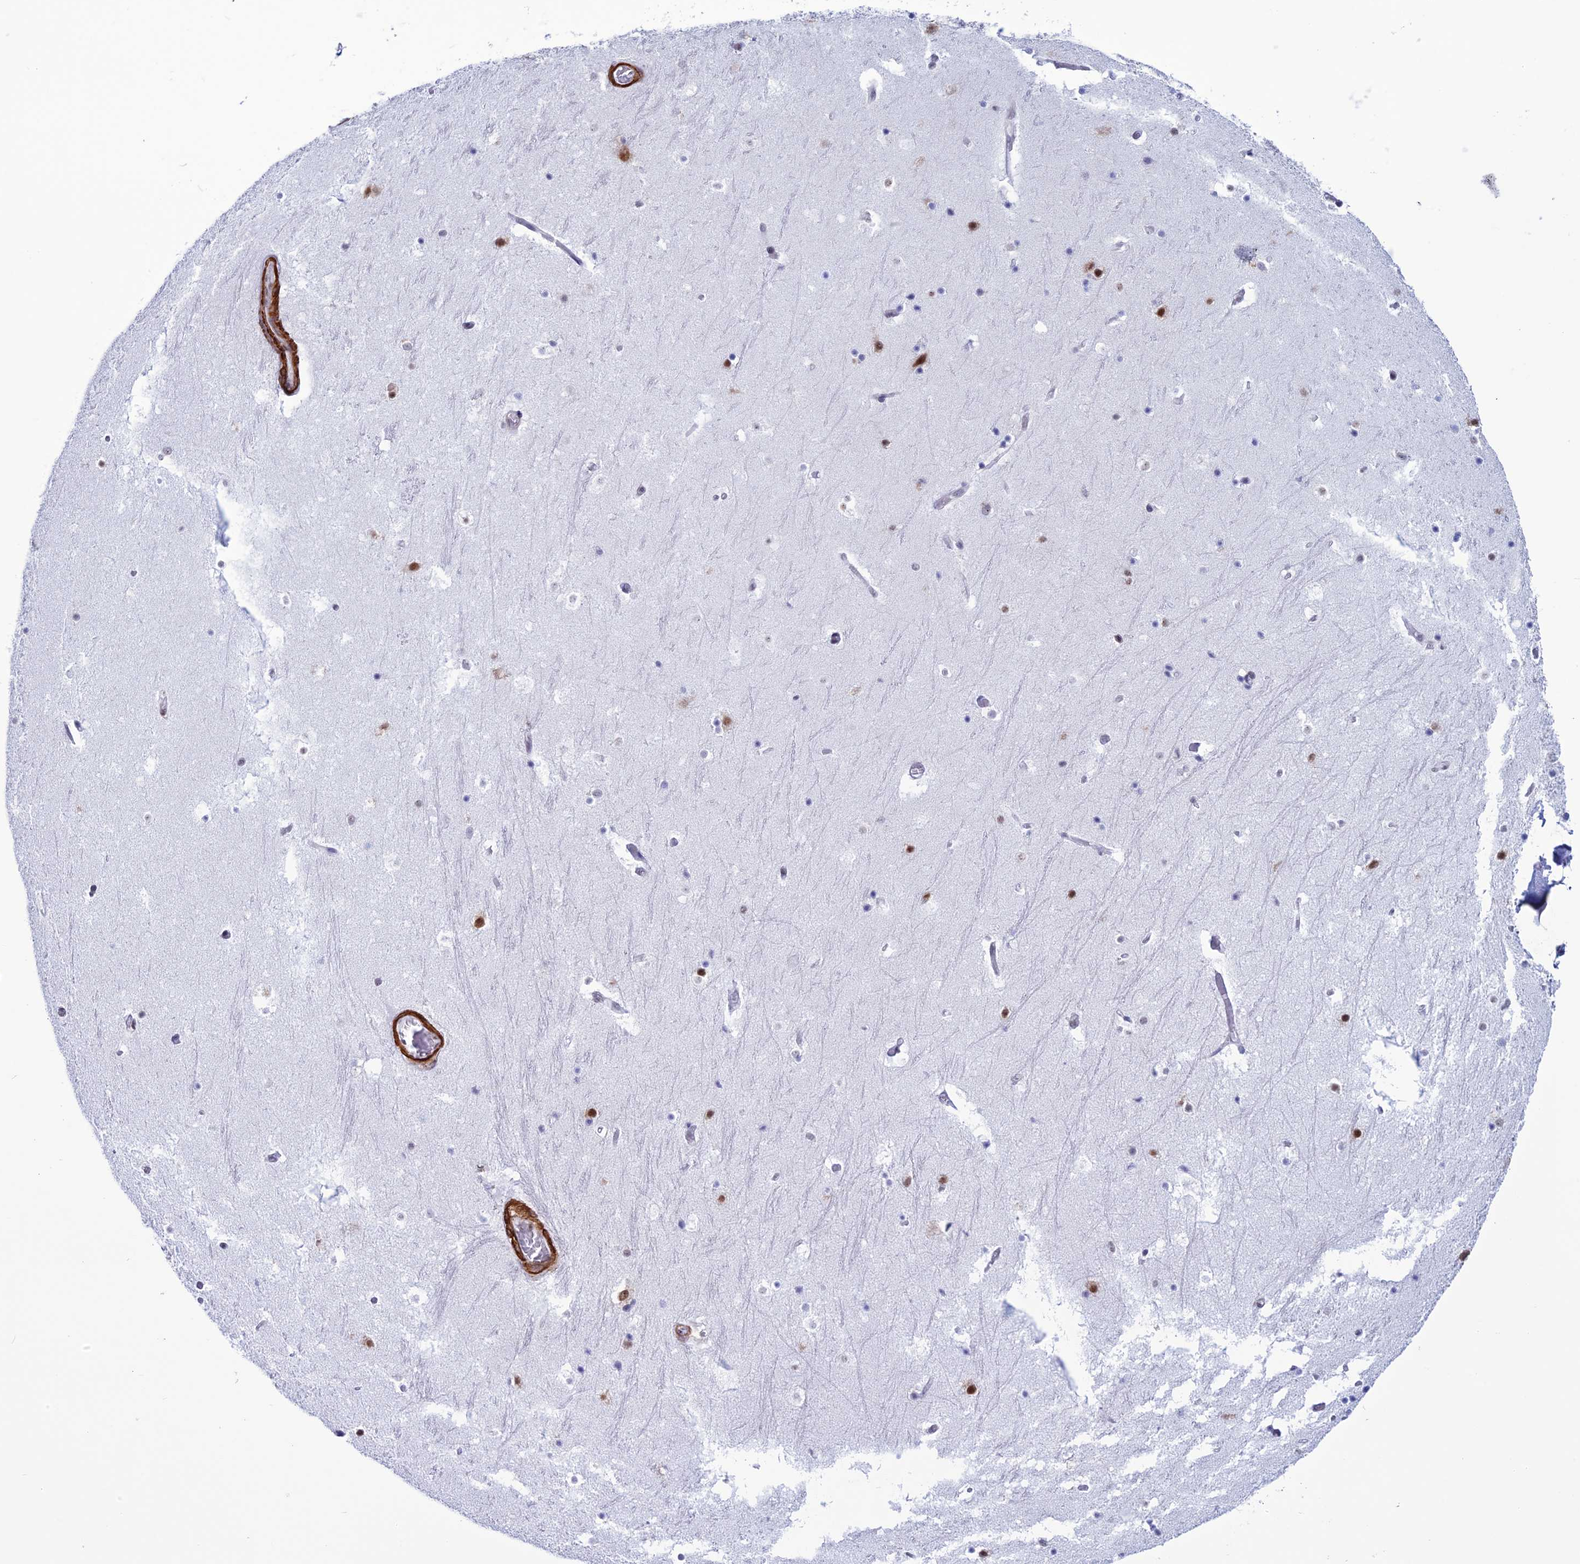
{"staining": {"intensity": "weak", "quantity": "<25%", "location": "nuclear"}, "tissue": "hippocampus", "cell_type": "Glial cells", "image_type": "normal", "snomed": [{"axis": "morphology", "description": "Normal tissue, NOS"}, {"axis": "topography", "description": "Hippocampus"}], "caption": "IHC image of benign hippocampus stained for a protein (brown), which displays no staining in glial cells. The staining was performed using DAB to visualize the protein expression in brown, while the nuclei were stained in blue with hematoxylin (Magnification: 20x).", "gene": "U2AF1", "patient": {"sex": "female", "age": 52}}